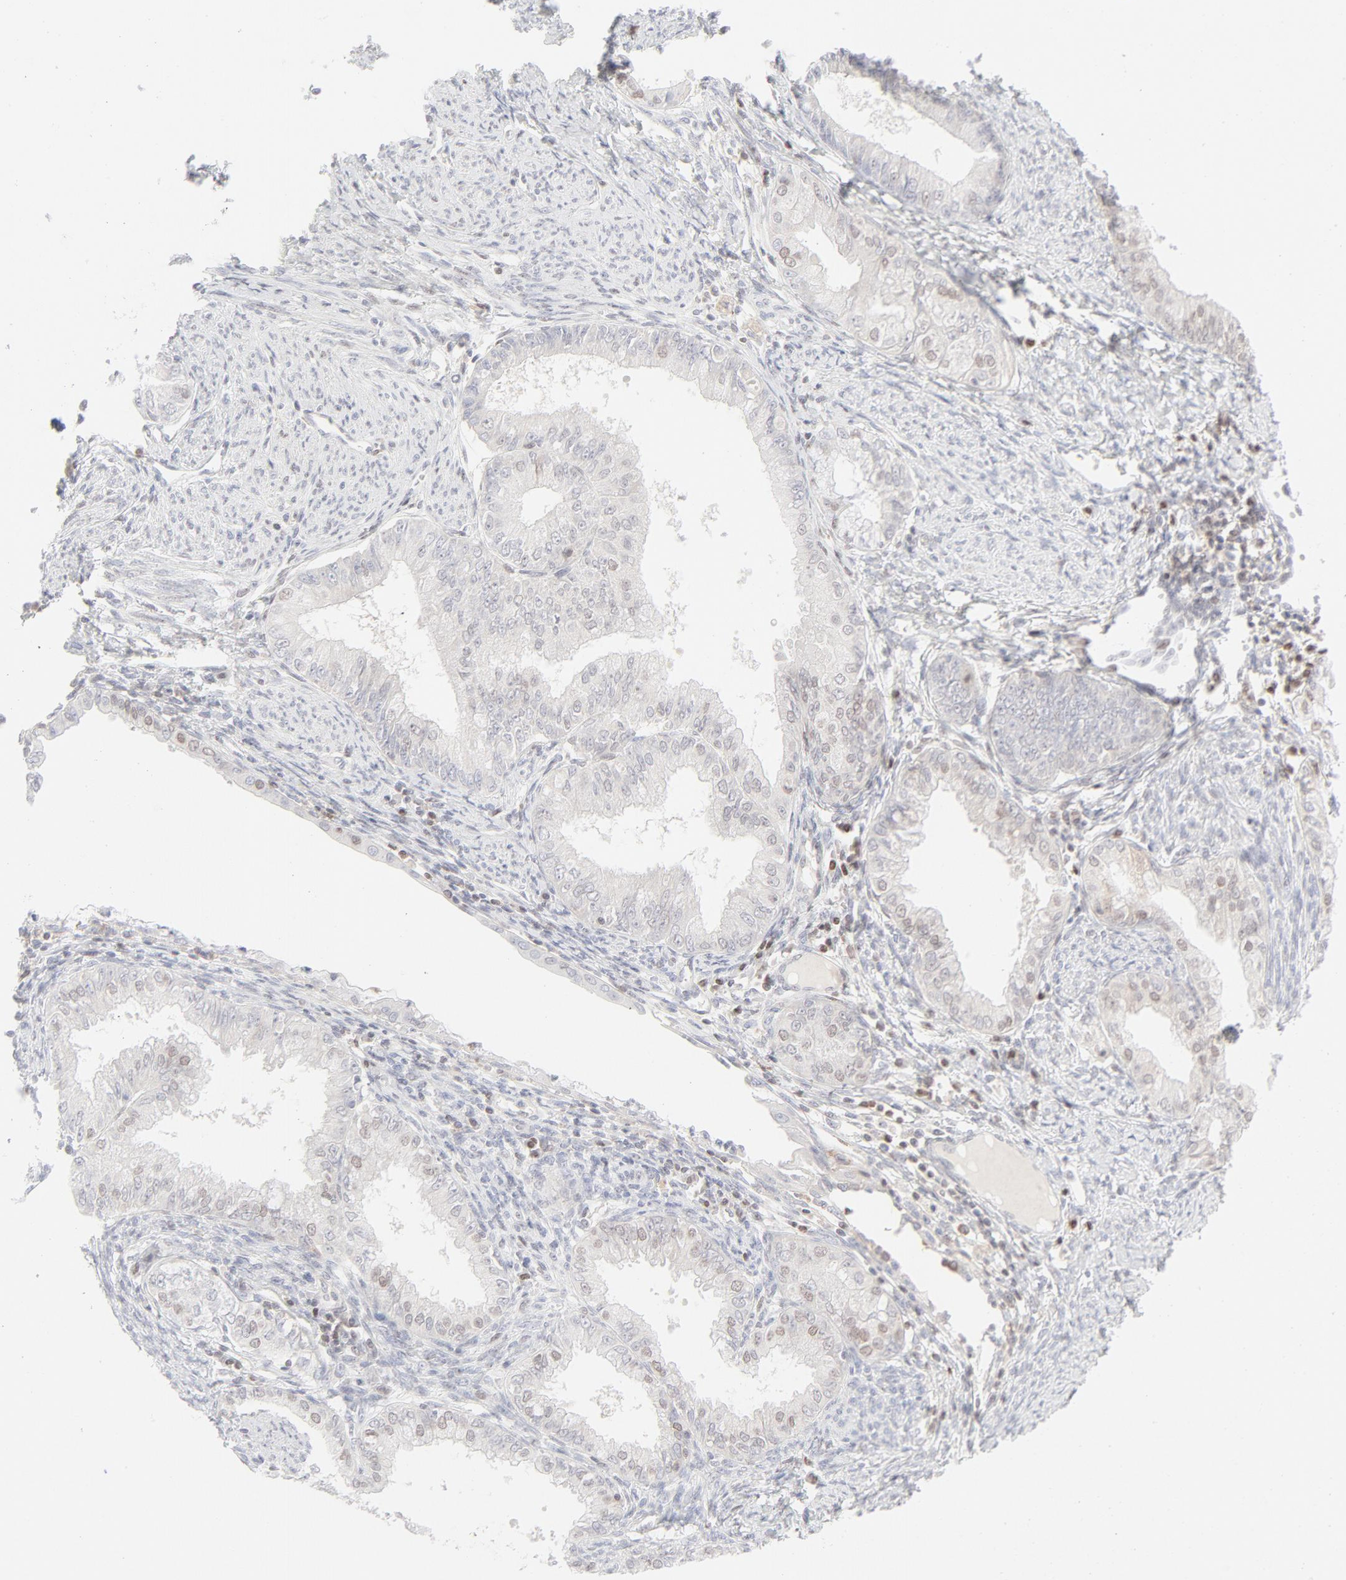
{"staining": {"intensity": "moderate", "quantity": "25%-75%", "location": "nuclear"}, "tissue": "endometrial cancer", "cell_type": "Tumor cells", "image_type": "cancer", "snomed": [{"axis": "morphology", "description": "Adenocarcinoma, NOS"}, {"axis": "topography", "description": "Endometrium"}], "caption": "Endometrial adenocarcinoma stained for a protein reveals moderate nuclear positivity in tumor cells.", "gene": "PRKCB", "patient": {"sex": "female", "age": 76}}